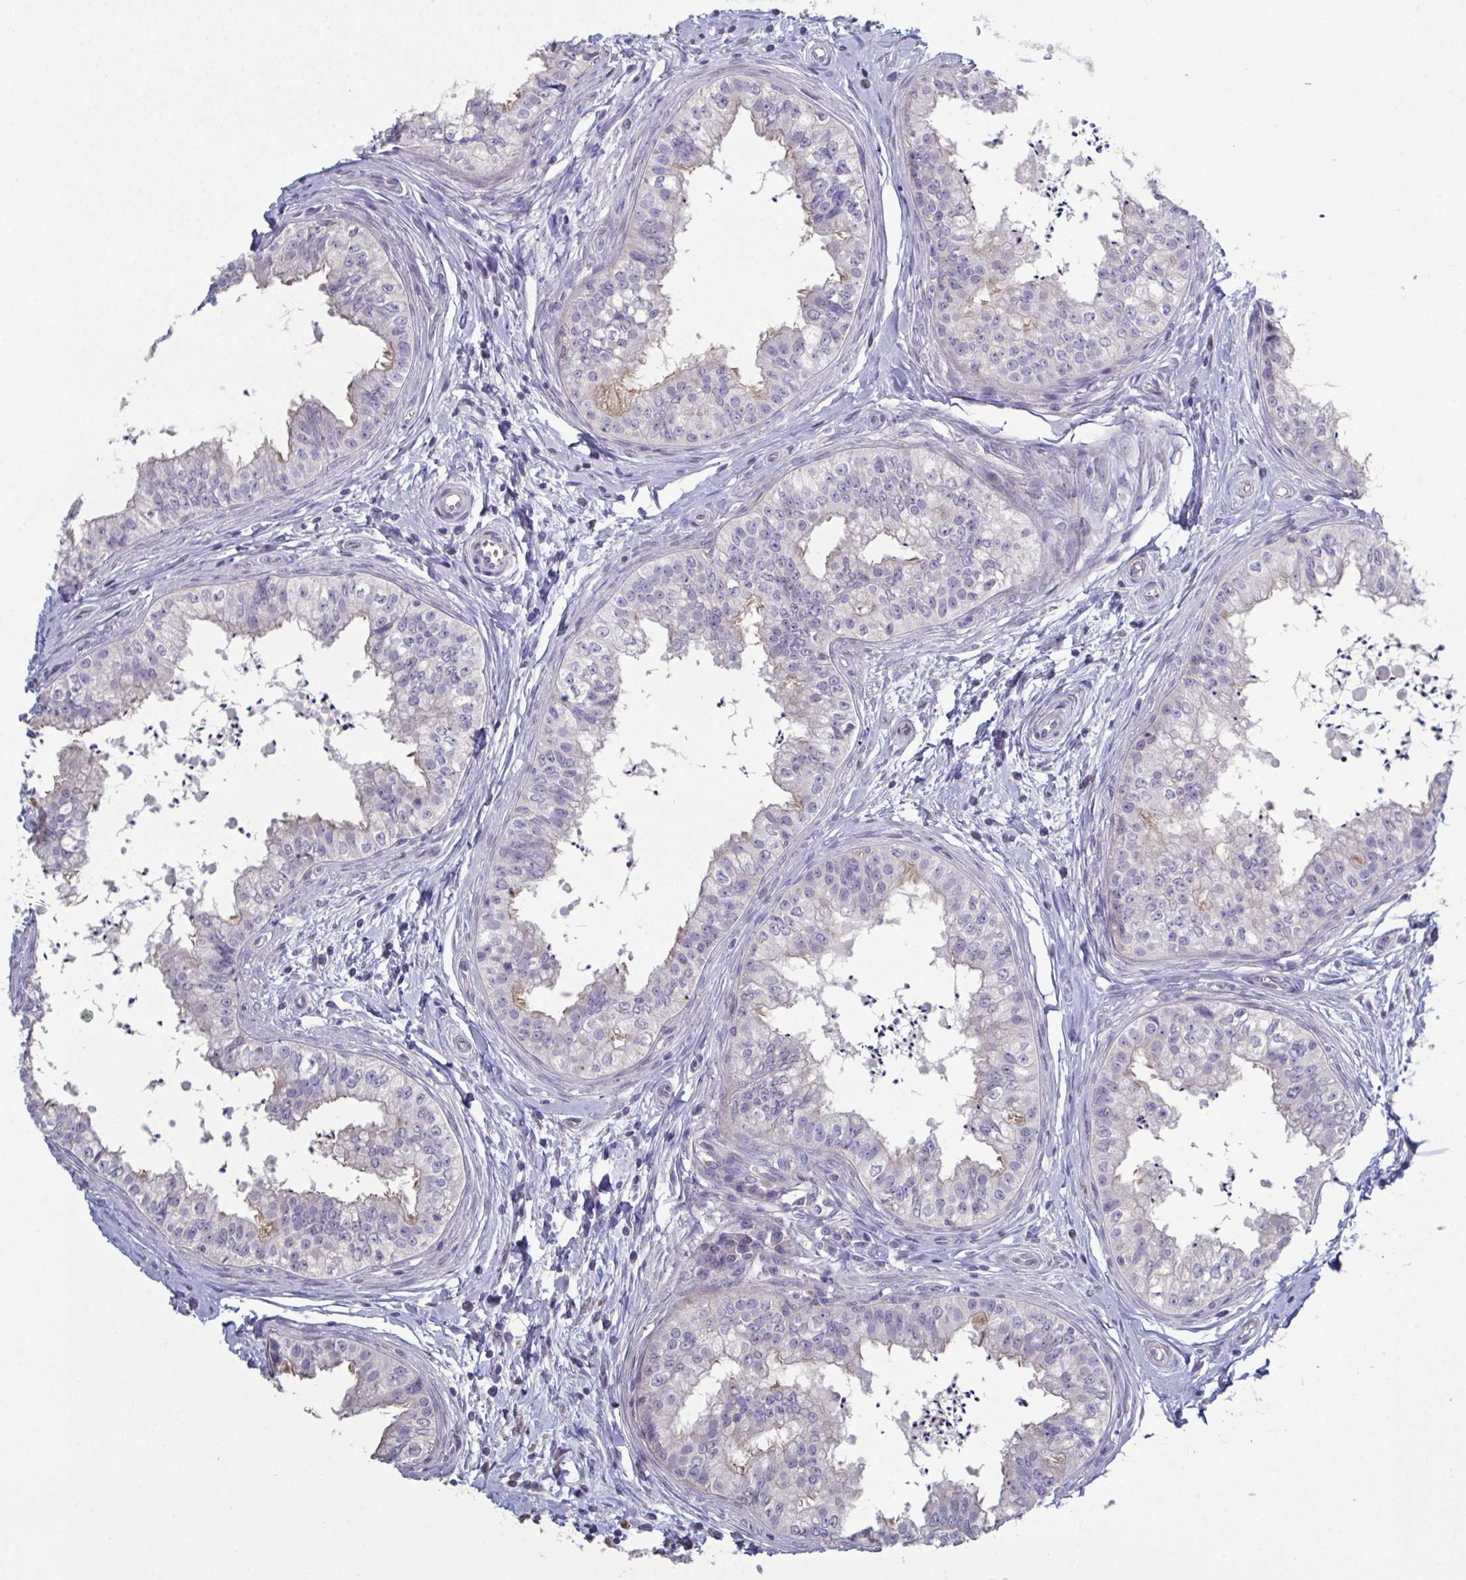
{"staining": {"intensity": "moderate", "quantity": "25%-75%", "location": "cytoplasmic/membranous"}, "tissue": "epididymis", "cell_type": "Glandular cells", "image_type": "normal", "snomed": [{"axis": "morphology", "description": "Normal tissue, NOS"}, {"axis": "topography", "description": "Epididymis"}], "caption": "High-power microscopy captured an immunohistochemistry histopathology image of unremarkable epididymis, revealing moderate cytoplasmic/membranous staining in about 25%-75% of glandular cells. Nuclei are stained in blue.", "gene": "GLDC", "patient": {"sex": "male", "age": 24}}